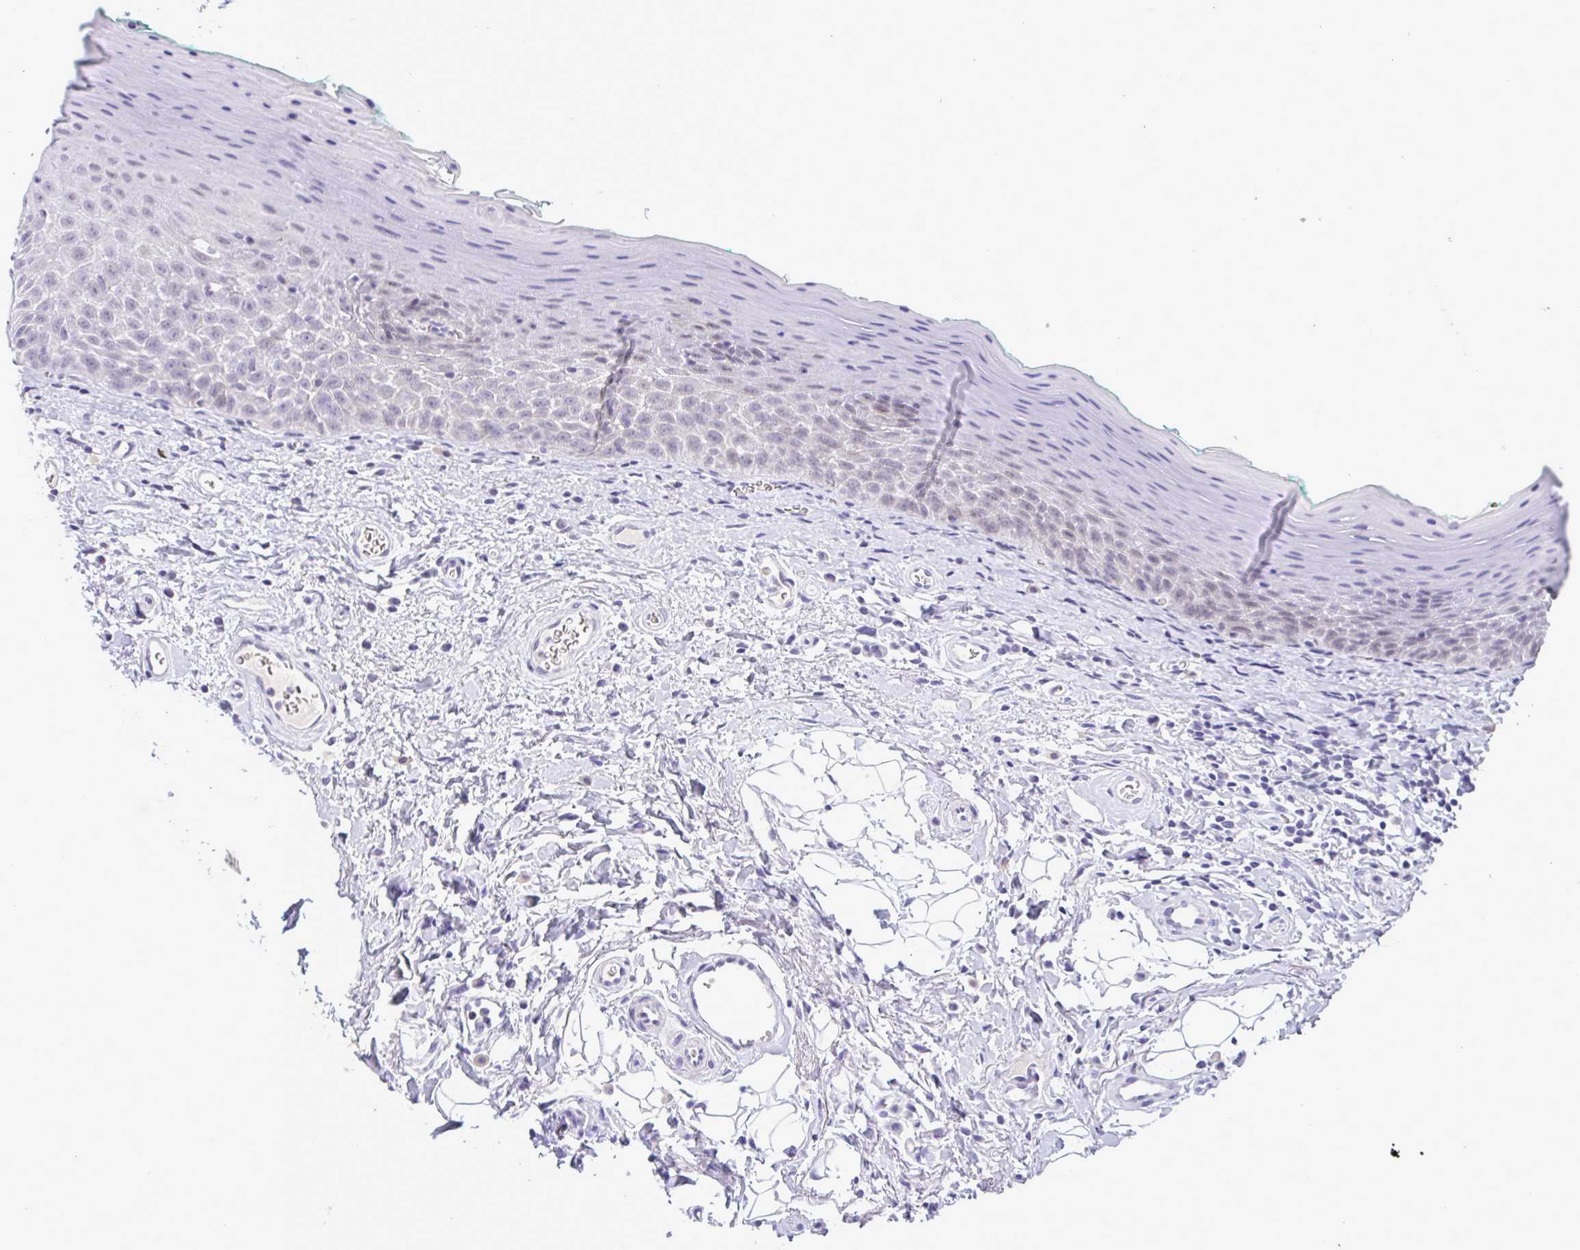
{"staining": {"intensity": "negative", "quantity": "none", "location": "none"}, "tissue": "oral mucosa", "cell_type": "Squamous epithelial cells", "image_type": "normal", "snomed": [{"axis": "morphology", "description": "Normal tissue, NOS"}, {"axis": "topography", "description": "Oral tissue"}, {"axis": "topography", "description": "Tounge, NOS"}], "caption": "Squamous epithelial cells are negative for brown protein staining in benign oral mucosa.", "gene": "YBX2", "patient": {"sex": "male", "age": 83}}